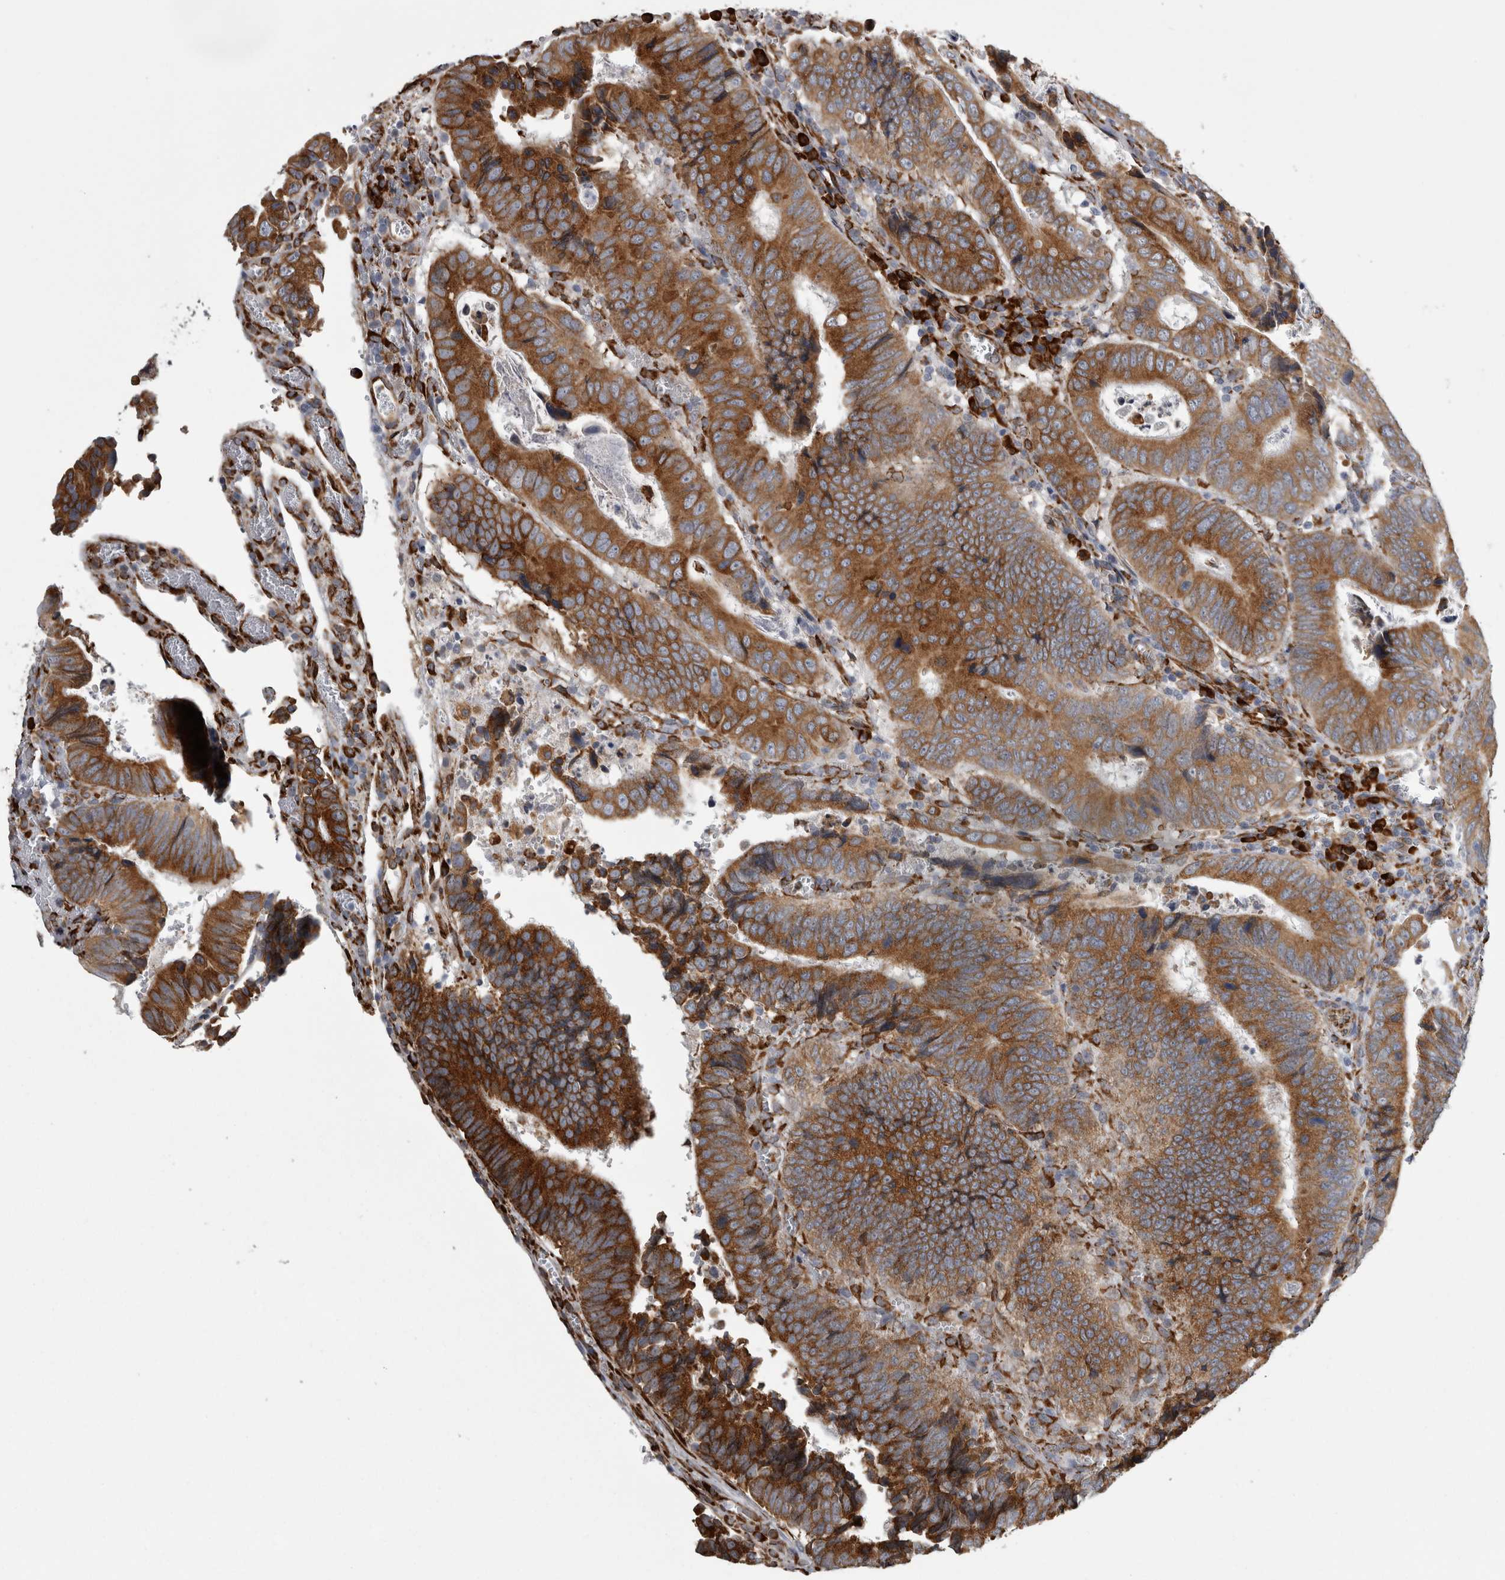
{"staining": {"intensity": "strong", "quantity": ">75%", "location": "cytoplasmic/membranous"}, "tissue": "colorectal cancer", "cell_type": "Tumor cells", "image_type": "cancer", "snomed": [{"axis": "morphology", "description": "Inflammation, NOS"}, {"axis": "morphology", "description": "Adenocarcinoma, NOS"}, {"axis": "topography", "description": "Colon"}], "caption": "This histopathology image shows colorectal cancer stained with immunohistochemistry to label a protein in brown. The cytoplasmic/membranous of tumor cells show strong positivity for the protein. Nuclei are counter-stained blue.", "gene": "FHIP2B", "patient": {"sex": "male", "age": 72}}